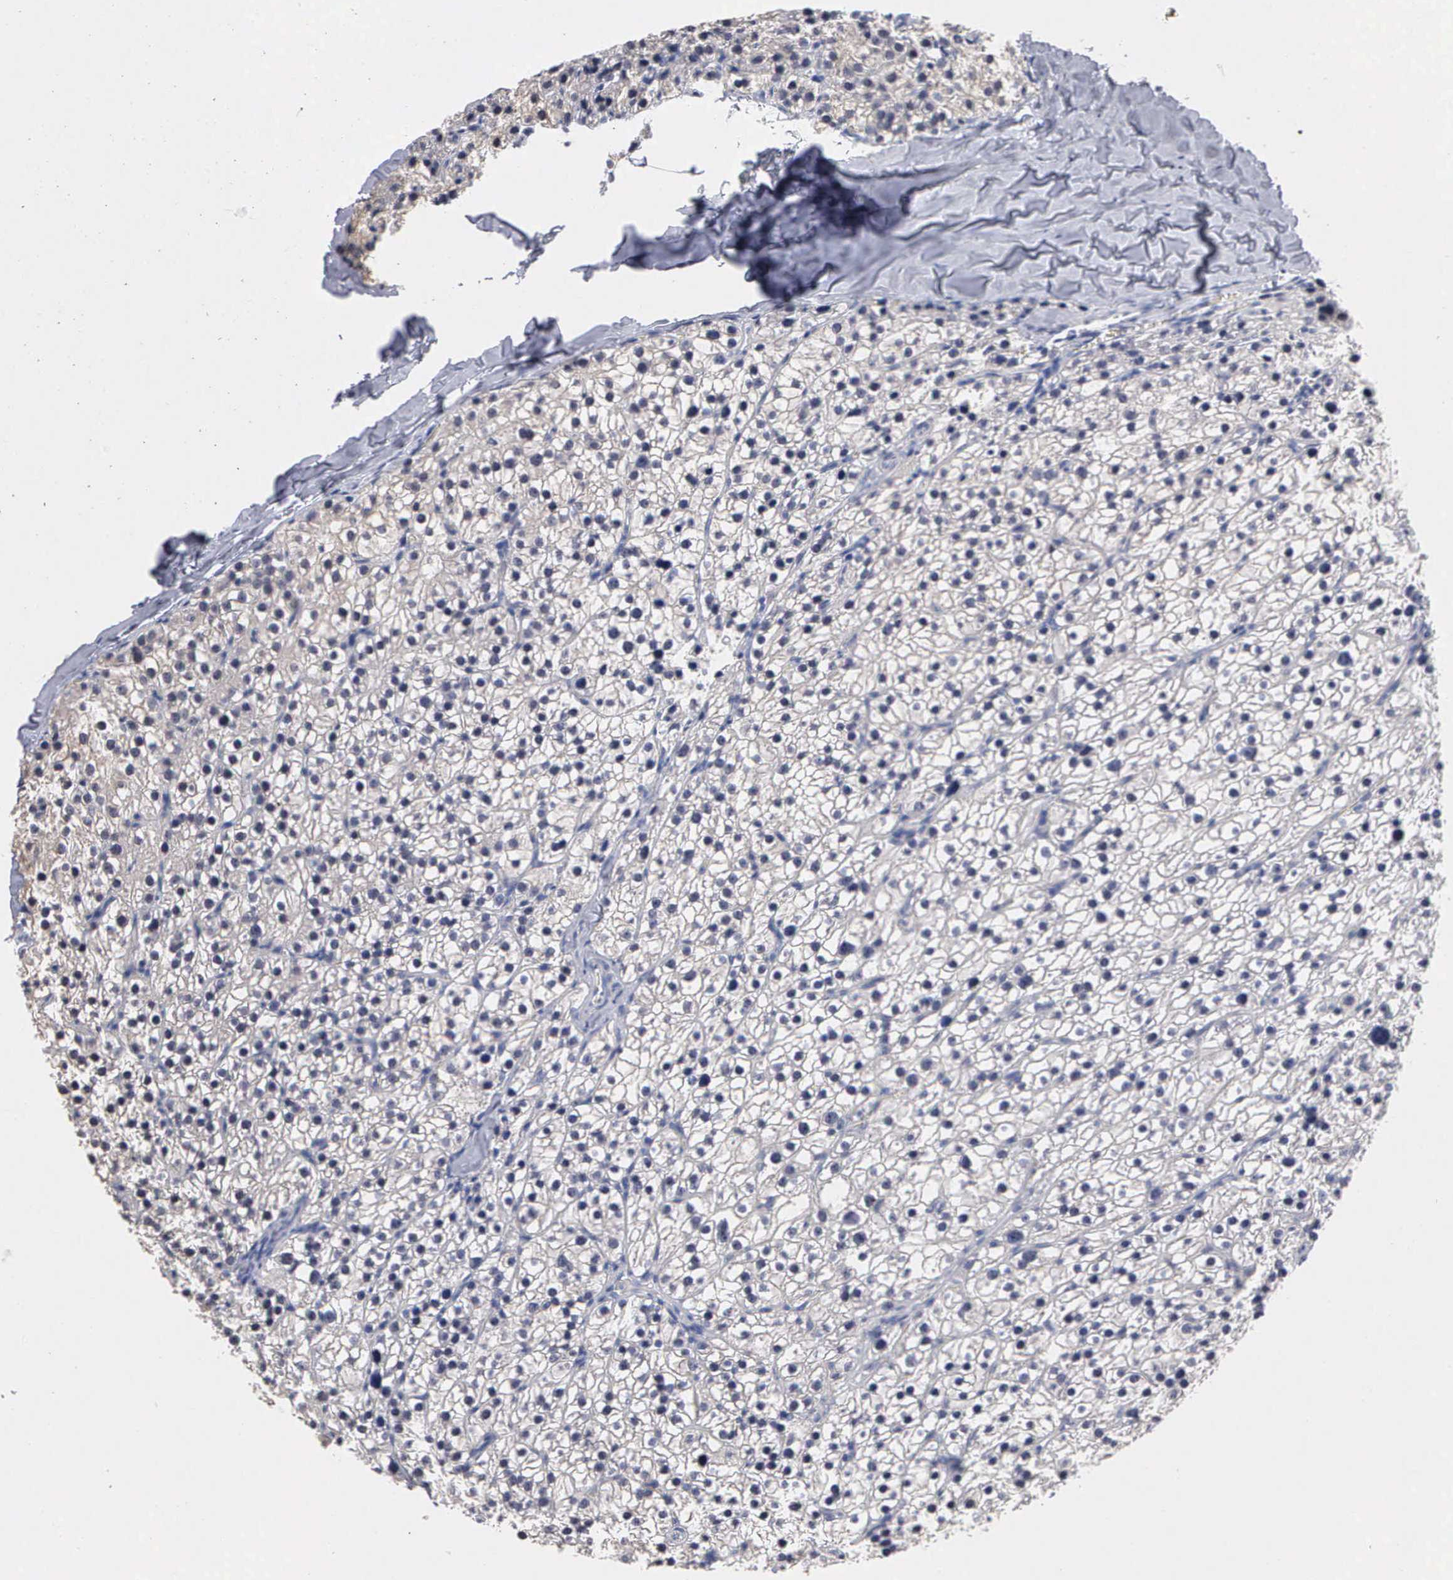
{"staining": {"intensity": "weak", "quantity": "<25%", "location": "nuclear"}, "tissue": "parathyroid gland", "cell_type": "Glandular cells", "image_type": "normal", "snomed": [{"axis": "morphology", "description": "Normal tissue, NOS"}, {"axis": "topography", "description": "Parathyroid gland"}], "caption": "Immunohistochemistry (IHC) photomicrograph of unremarkable human parathyroid gland stained for a protein (brown), which shows no staining in glandular cells.", "gene": "KDM6A", "patient": {"sex": "female", "age": 54}}